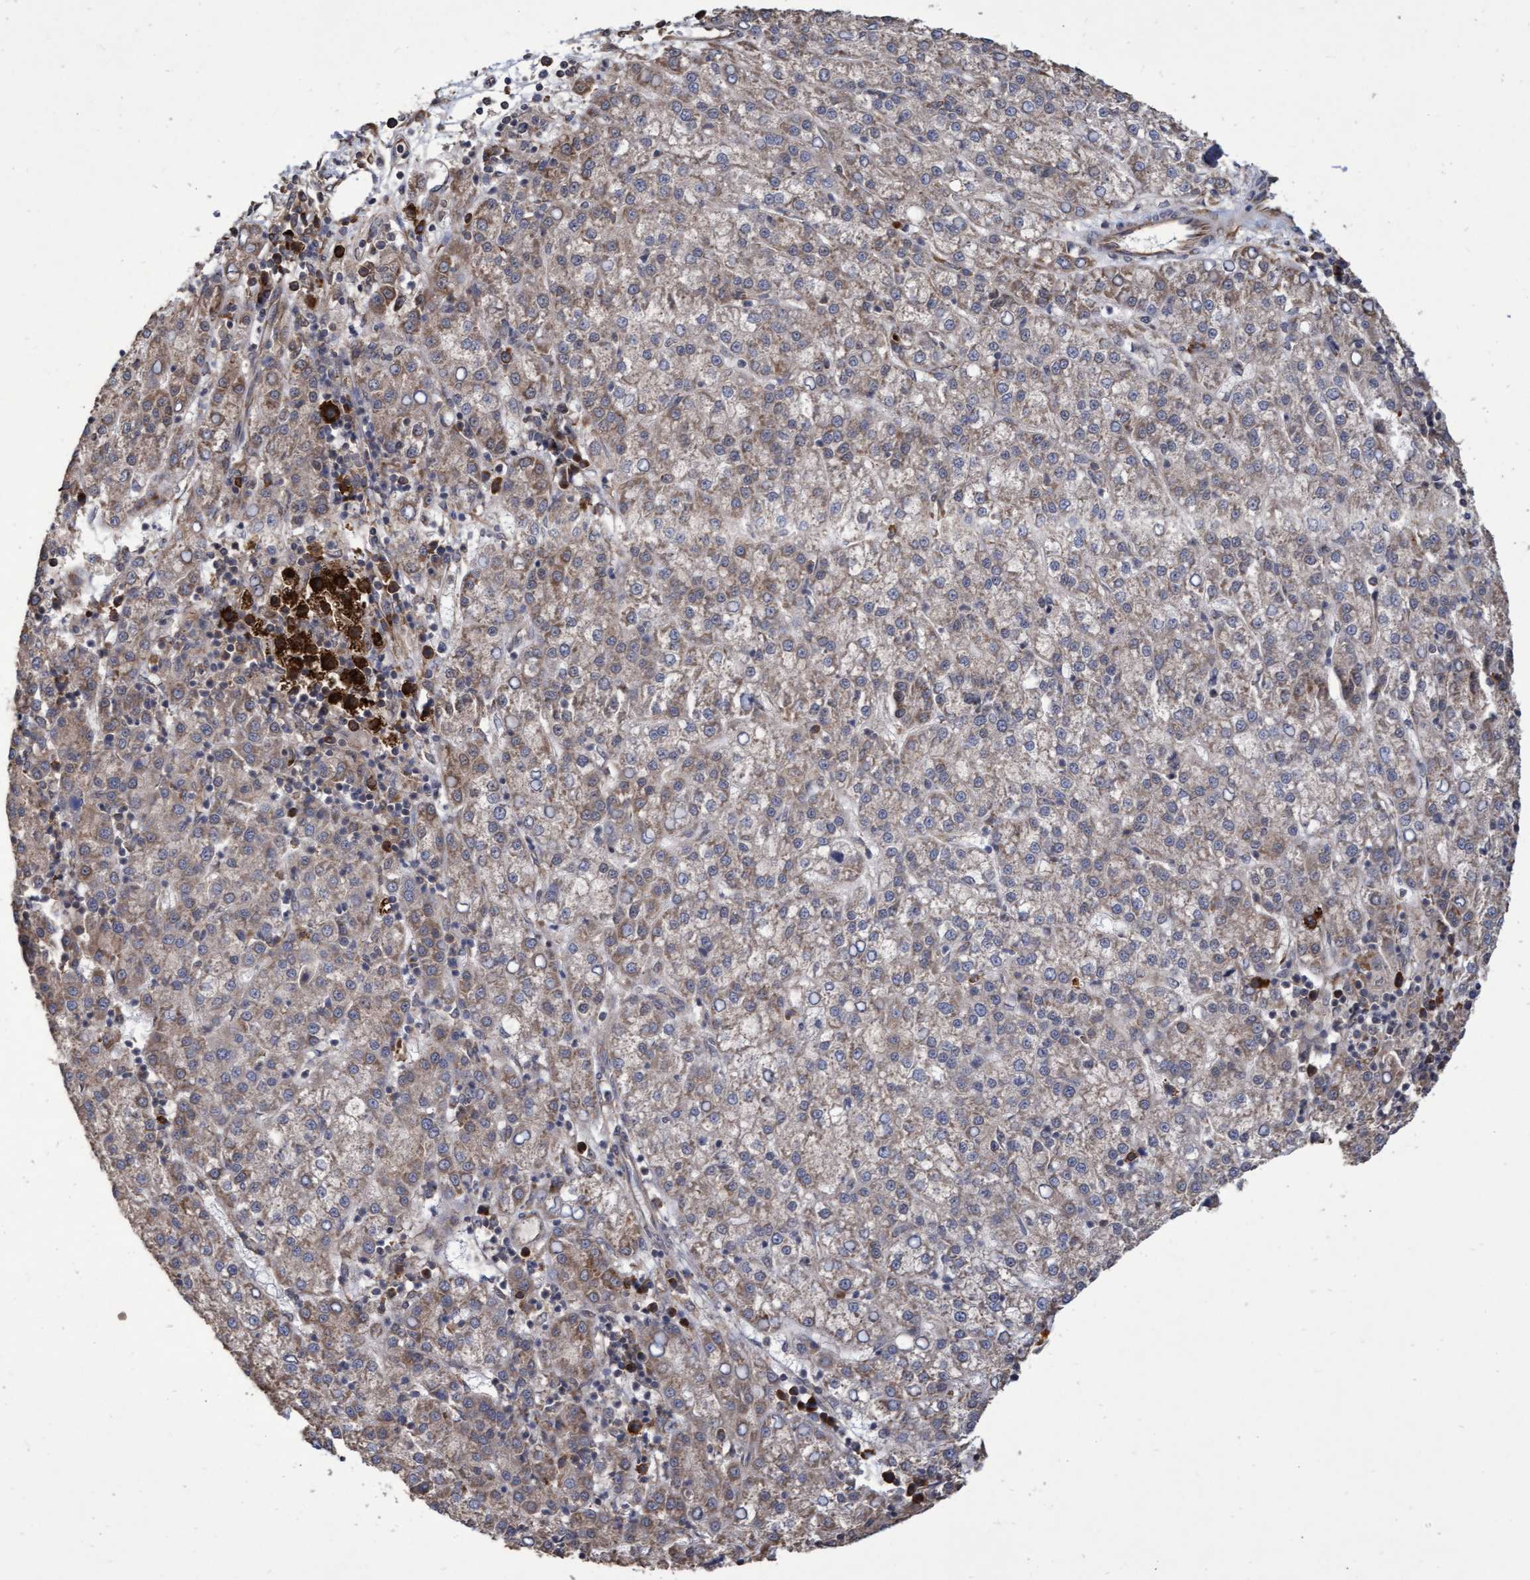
{"staining": {"intensity": "weak", "quantity": ">75%", "location": "cytoplasmic/membranous"}, "tissue": "liver cancer", "cell_type": "Tumor cells", "image_type": "cancer", "snomed": [{"axis": "morphology", "description": "Carcinoma, Hepatocellular, NOS"}, {"axis": "topography", "description": "Liver"}], "caption": "The immunohistochemical stain shows weak cytoplasmic/membranous positivity in tumor cells of liver cancer (hepatocellular carcinoma) tissue.", "gene": "ABCF2", "patient": {"sex": "female", "age": 58}}